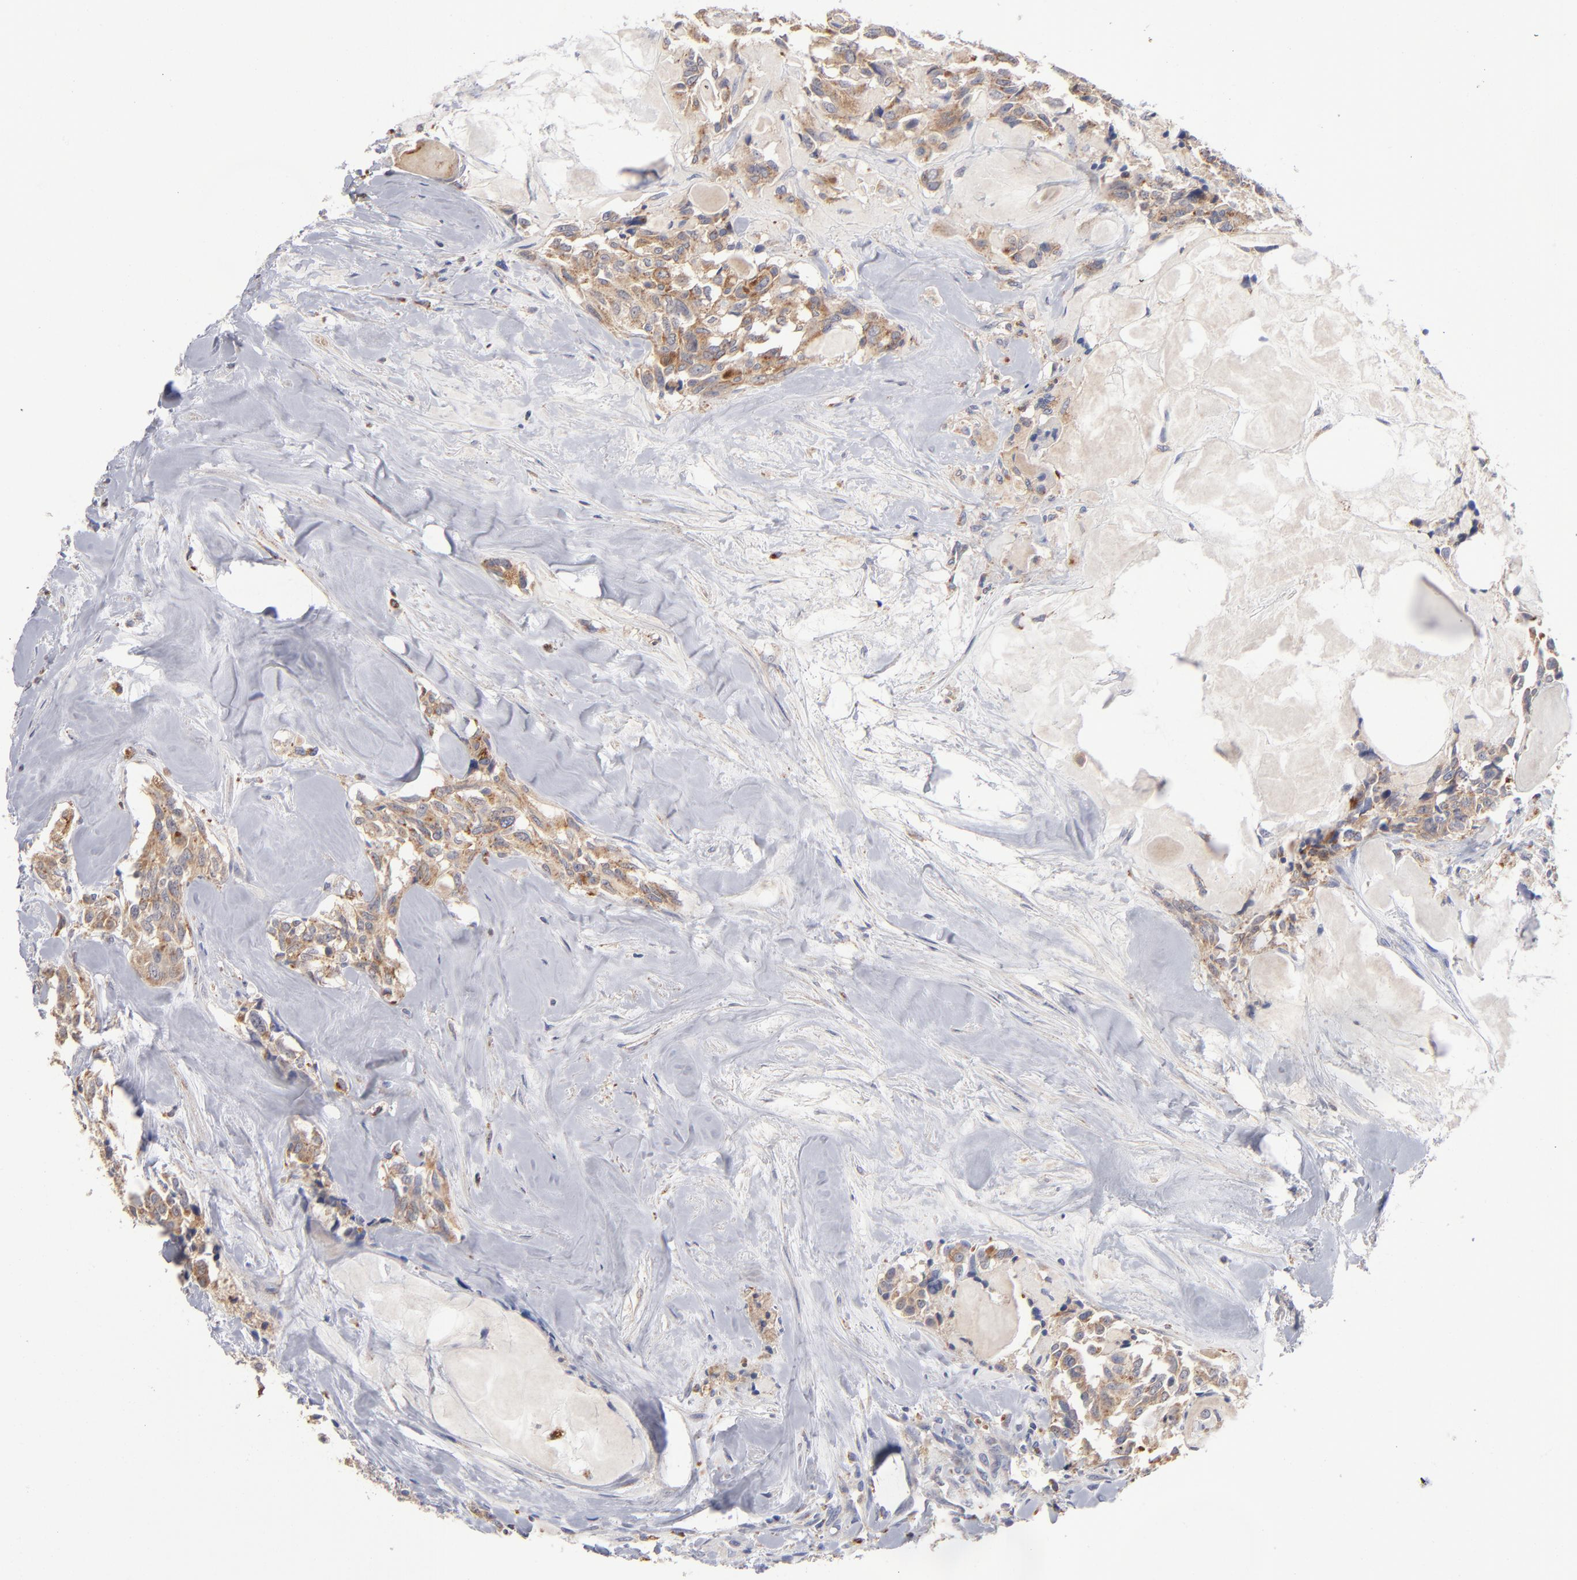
{"staining": {"intensity": "moderate", "quantity": ">75%", "location": "cytoplasmic/membranous"}, "tissue": "thyroid cancer", "cell_type": "Tumor cells", "image_type": "cancer", "snomed": [{"axis": "morphology", "description": "Carcinoma, NOS"}, {"axis": "morphology", "description": "Carcinoid, malignant, NOS"}, {"axis": "topography", "description": "Thyroid gland"}], "caption": "Protein staining displays moderate cytoplasmic/membranous expression in about >75% of tumor cells in thyroid malignant carcinoid. (IHC, brightfield microscopy, high magnification).", "gene": "RRAGB", "patient": {"sex": "male", "age": 33}}